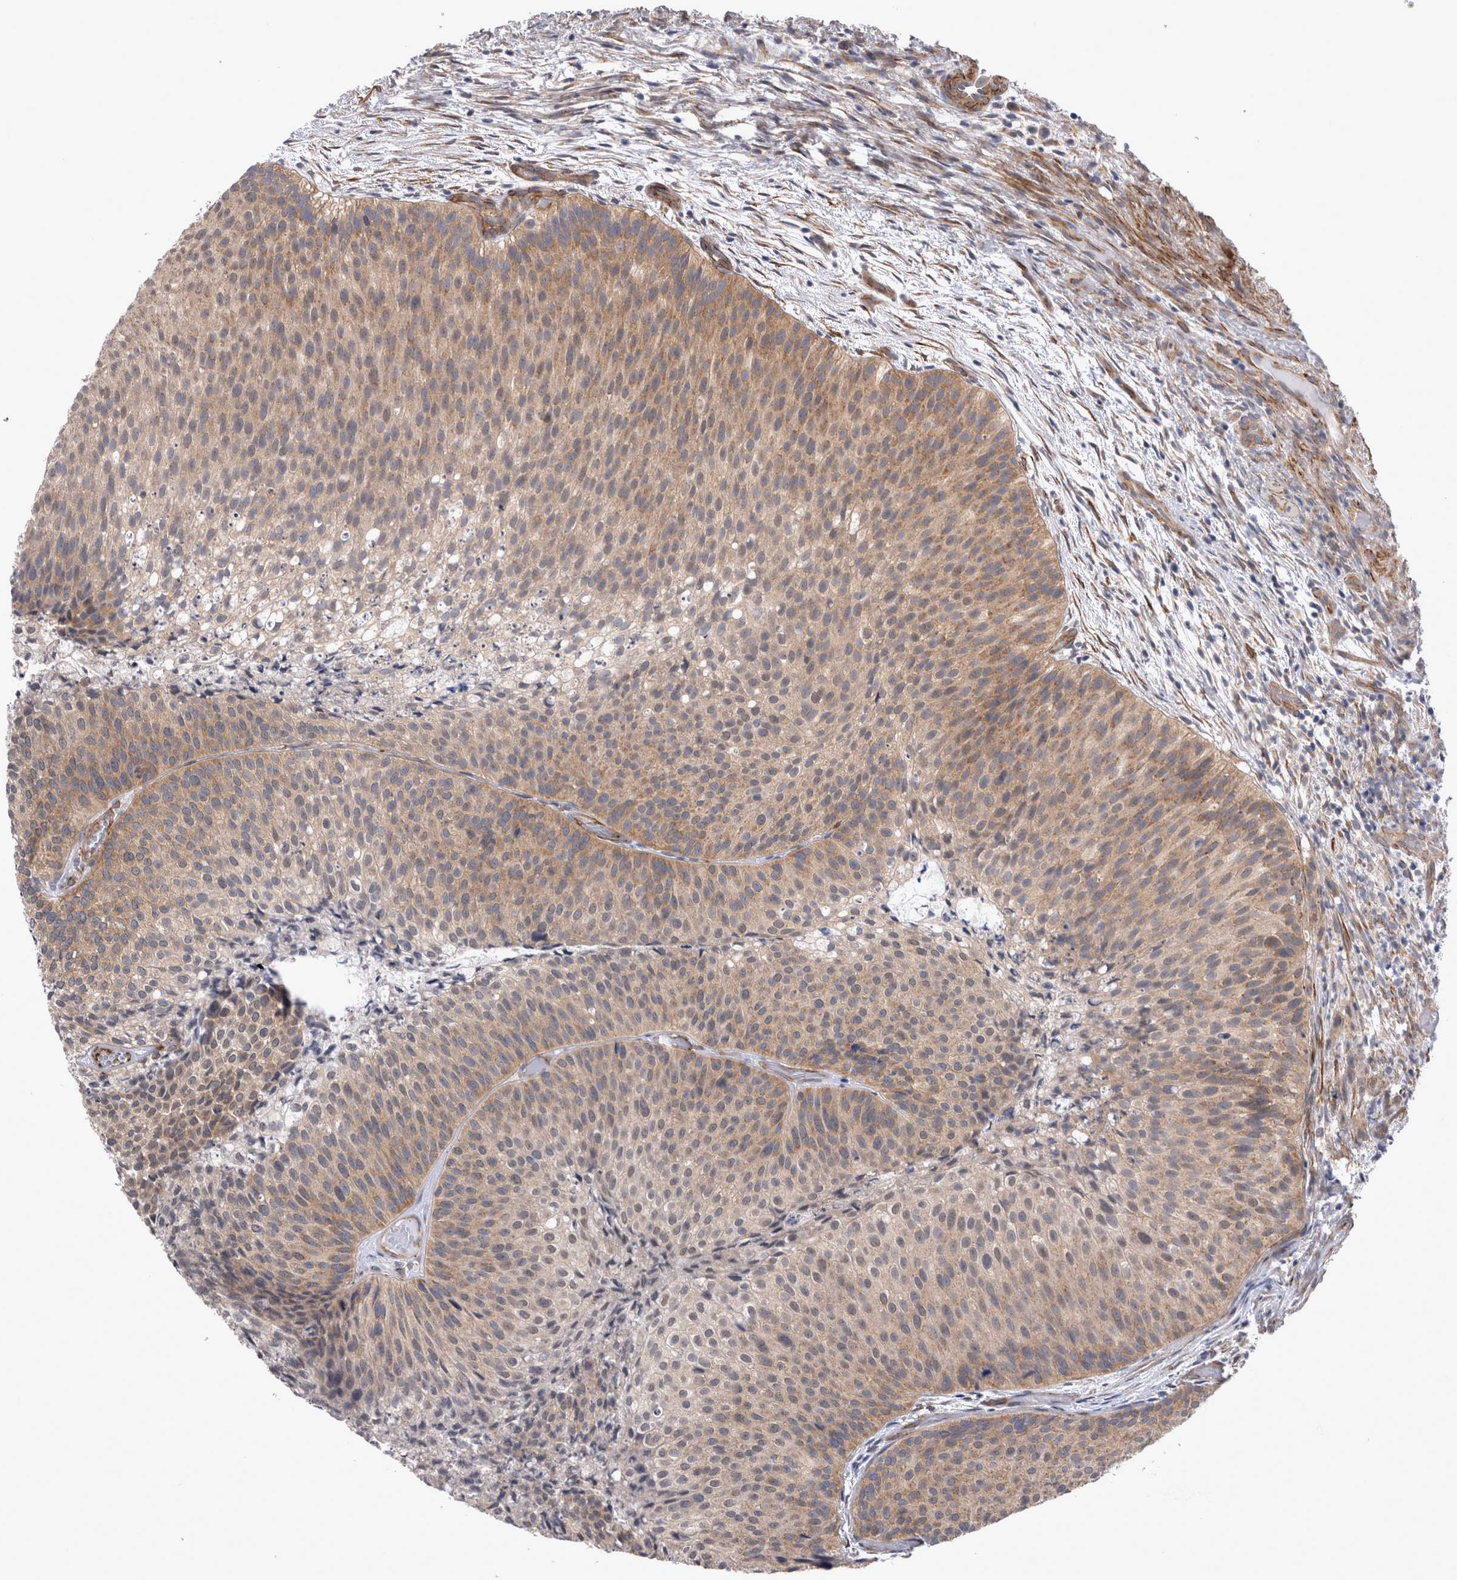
{"staining": {"intensity": "weak", "quantity": ">75%", "location": "cytoplasmic/membranous"}, "tissue": "urothelial cancer", "cell_type": "Tumor cells", "image_type": "cancer", "snomed": [{"axis": "morphology", "description": "Urothelial carcinoma, Low grade"}, {"axis": "topography", "description": "Urinary bladder"}], "caption": "Protein expression analysis of human urothelial cancer reveals weak cytoplasmic/membranous expression in about >75% of tumor cells.", "gene": "DDX6", "patient": {"sex": "male", "age": 86}}